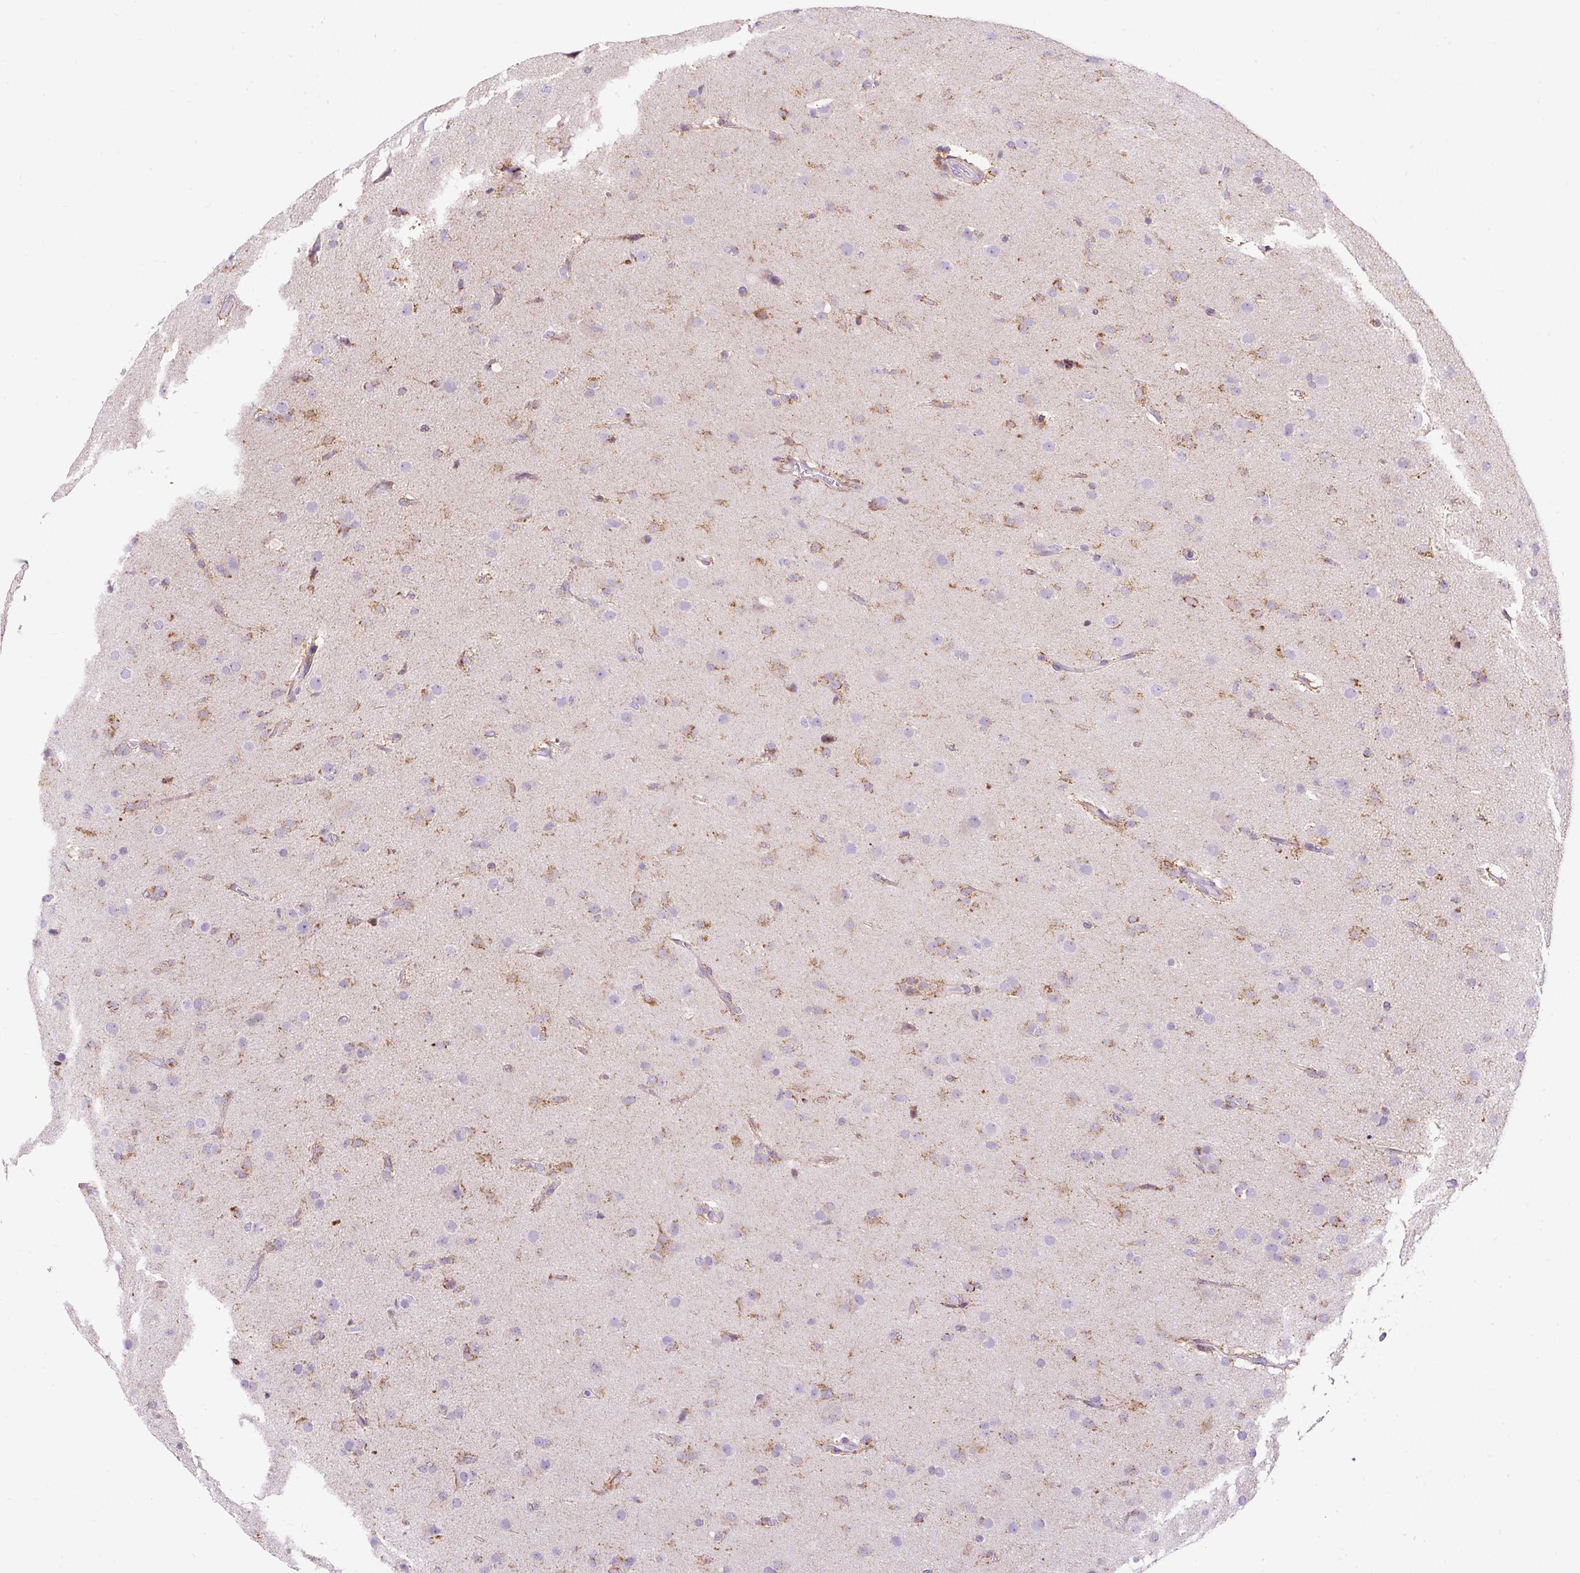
{"staining": {"intensity": "weak", "quantity": "25%-75%", "location": "cytoplasmic/membranous"}, "tissue": "glioma", "cell_type": "Tumor cells", "image_type": "cancer", "snomed": [{"axis": "morphology", "description": "Glioma, malignant, Low grade"}, {"axis": "topography", "description": "Brain"}], "caption": "Glioma stained with a protein marker displays weak staining in tumor cells.", "gene": "FMC1", "patient": {"sex": "male", "age": 65}}